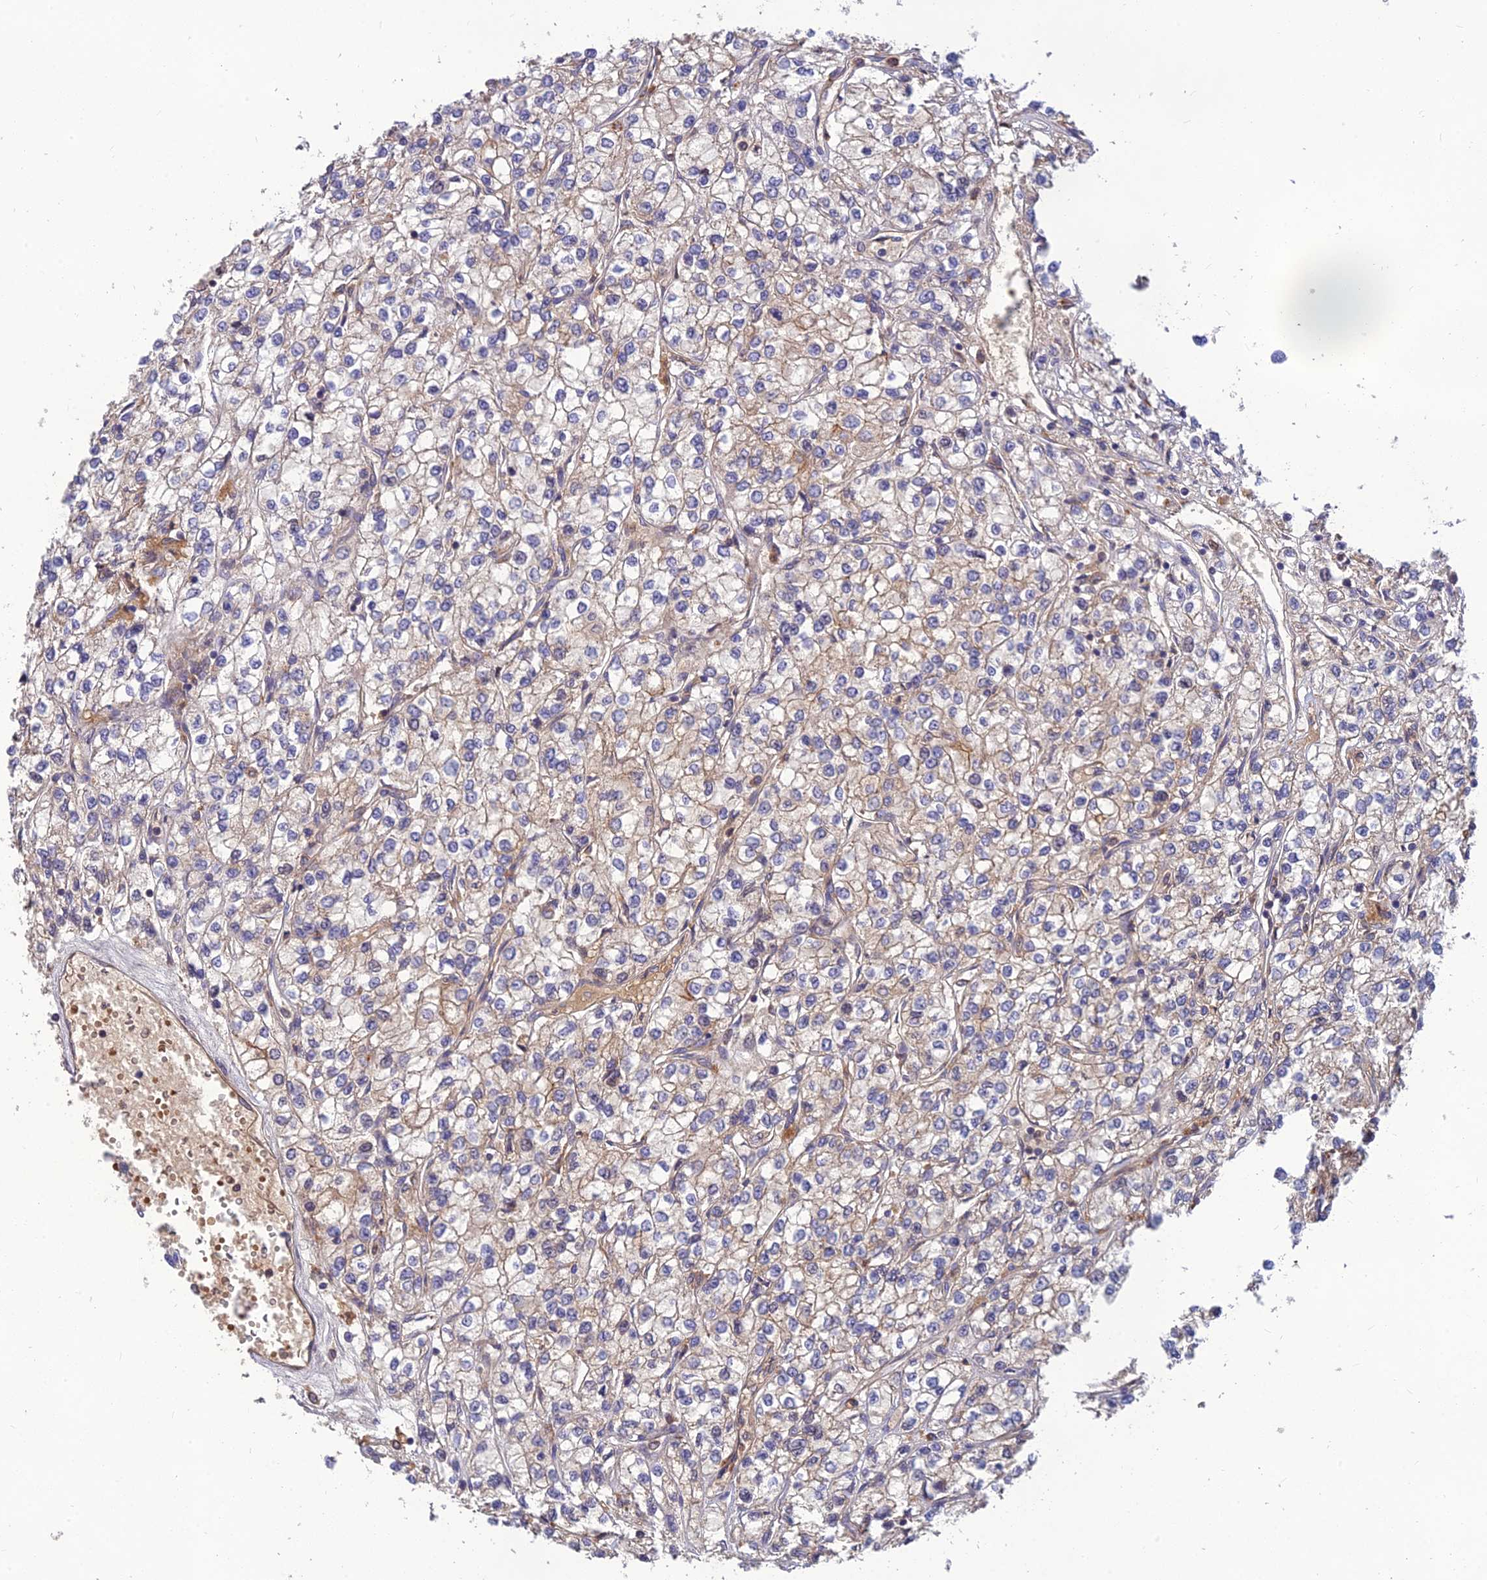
{"staining": {"intensity": "weak", "quantity": "25%-75%", "location": "cytoplasmic/membranous"}, "tissue": "renal cancer", "cell_type": "Tumor cells", "image_type": "cancer", "snomed": [{"axis": "morphology", "description": "Adenocarcinoma, NOS"}, {"axis": "topography", "description": "Kidney"}], "caption": "Tumor cells exhibit low levels of weak cytoplasmic/membranous expression in about 25%-75% of cells in human adenocarcinoma (renal).", "gene": "FAM151B", "patient": {"sex": "male", "age": 80}}